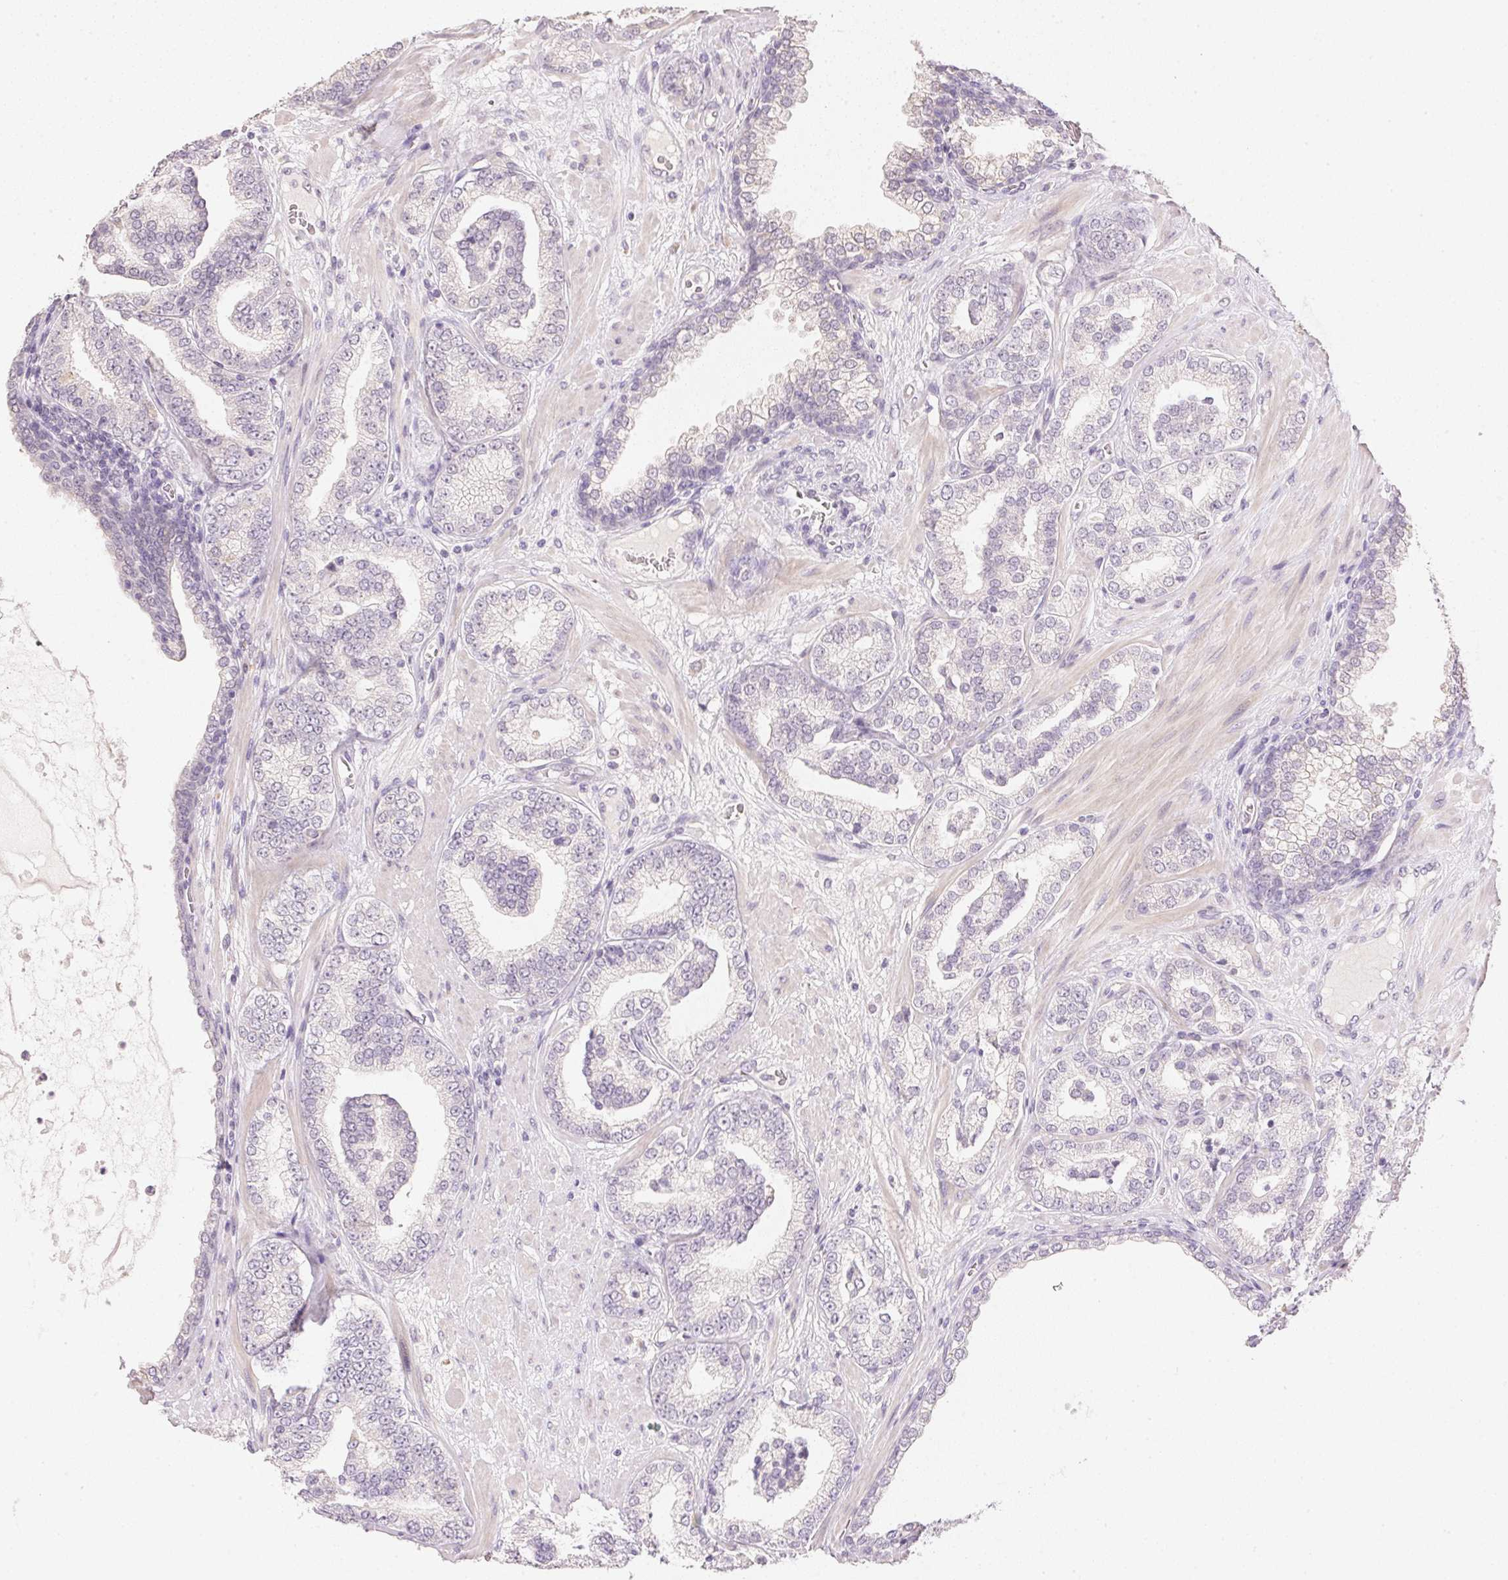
{"staining": {"intensity": "negative", "quantity": "none", "location": "none"}, "tissue": "prostate cancer", "cell_type": "Tumor cells", "image_type": "cancer", "snomed": [{"axis": "morphology", "description": "Adenocarcinoma, High grade"}, {"axis": "topography", "description": "Prostate"}], "caption": "A micrograph of human prostate high-grade adenocarcinoma is negative for staining in tumor cells.", "gene": "DHCR24", "patient": {"sex": "male", "age": 62}}